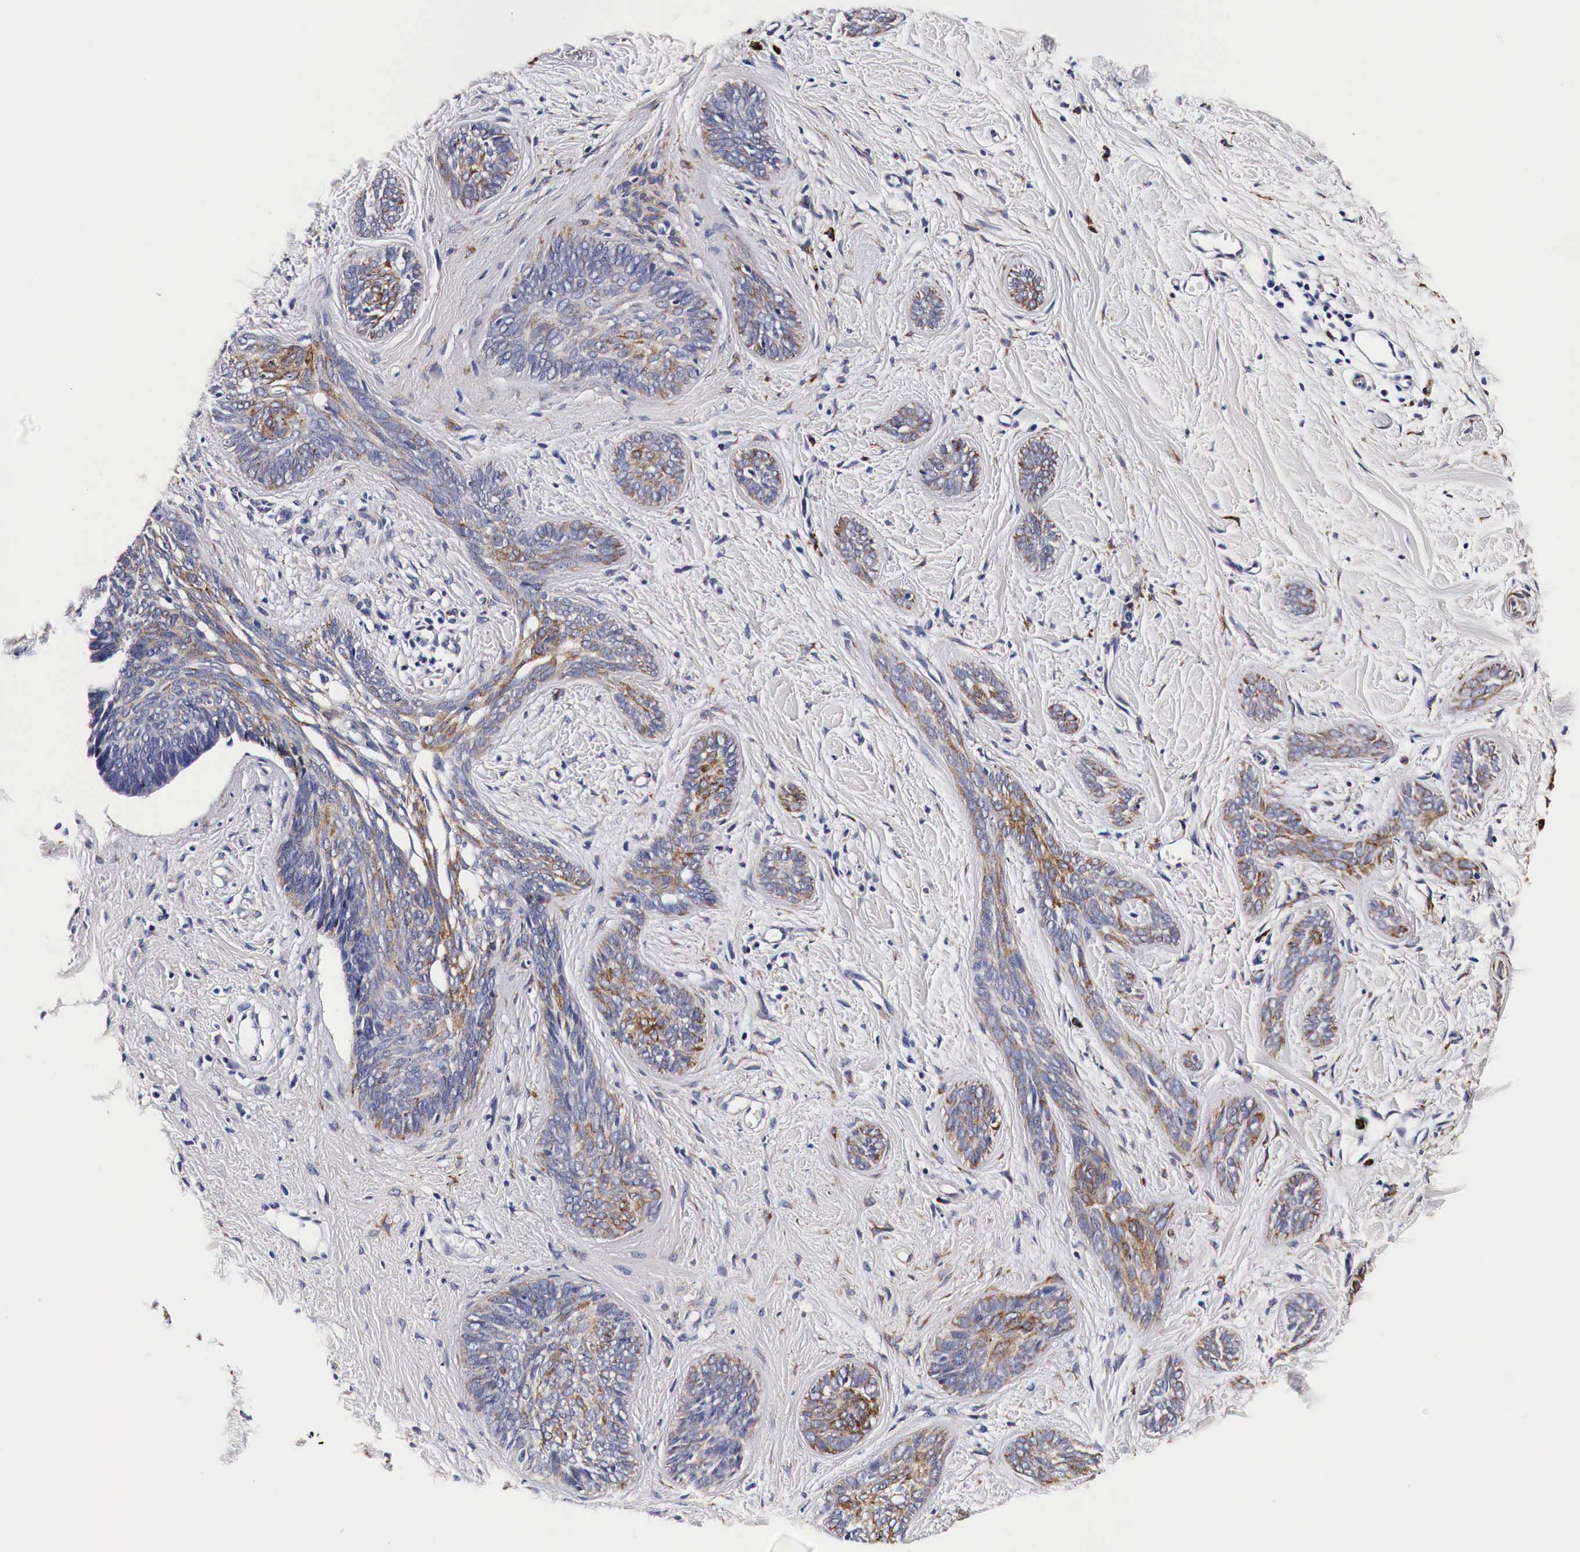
{"staining": {"intensity": "weak", "quantity": "25%-75%", "location": "cytoplasmic/membranous"}, "tissue": "skin cancer", "cell_type": "Tumor cells", "image_type": "cancer", "snomed": [{"axis": "morphology", "description": "Basal cell carcinoma"}, {"axis": "topography", "description": "Skin"}], "caption": "Immunohistochemical staining of human basal cell carcinoma (skin) exhibits low levels of weak cytoplasmic/membranous staining in approximately 25%-75% of tumor cells.", "gene": "CKAP4", "patient": {"sex": "female", "age": 81}}